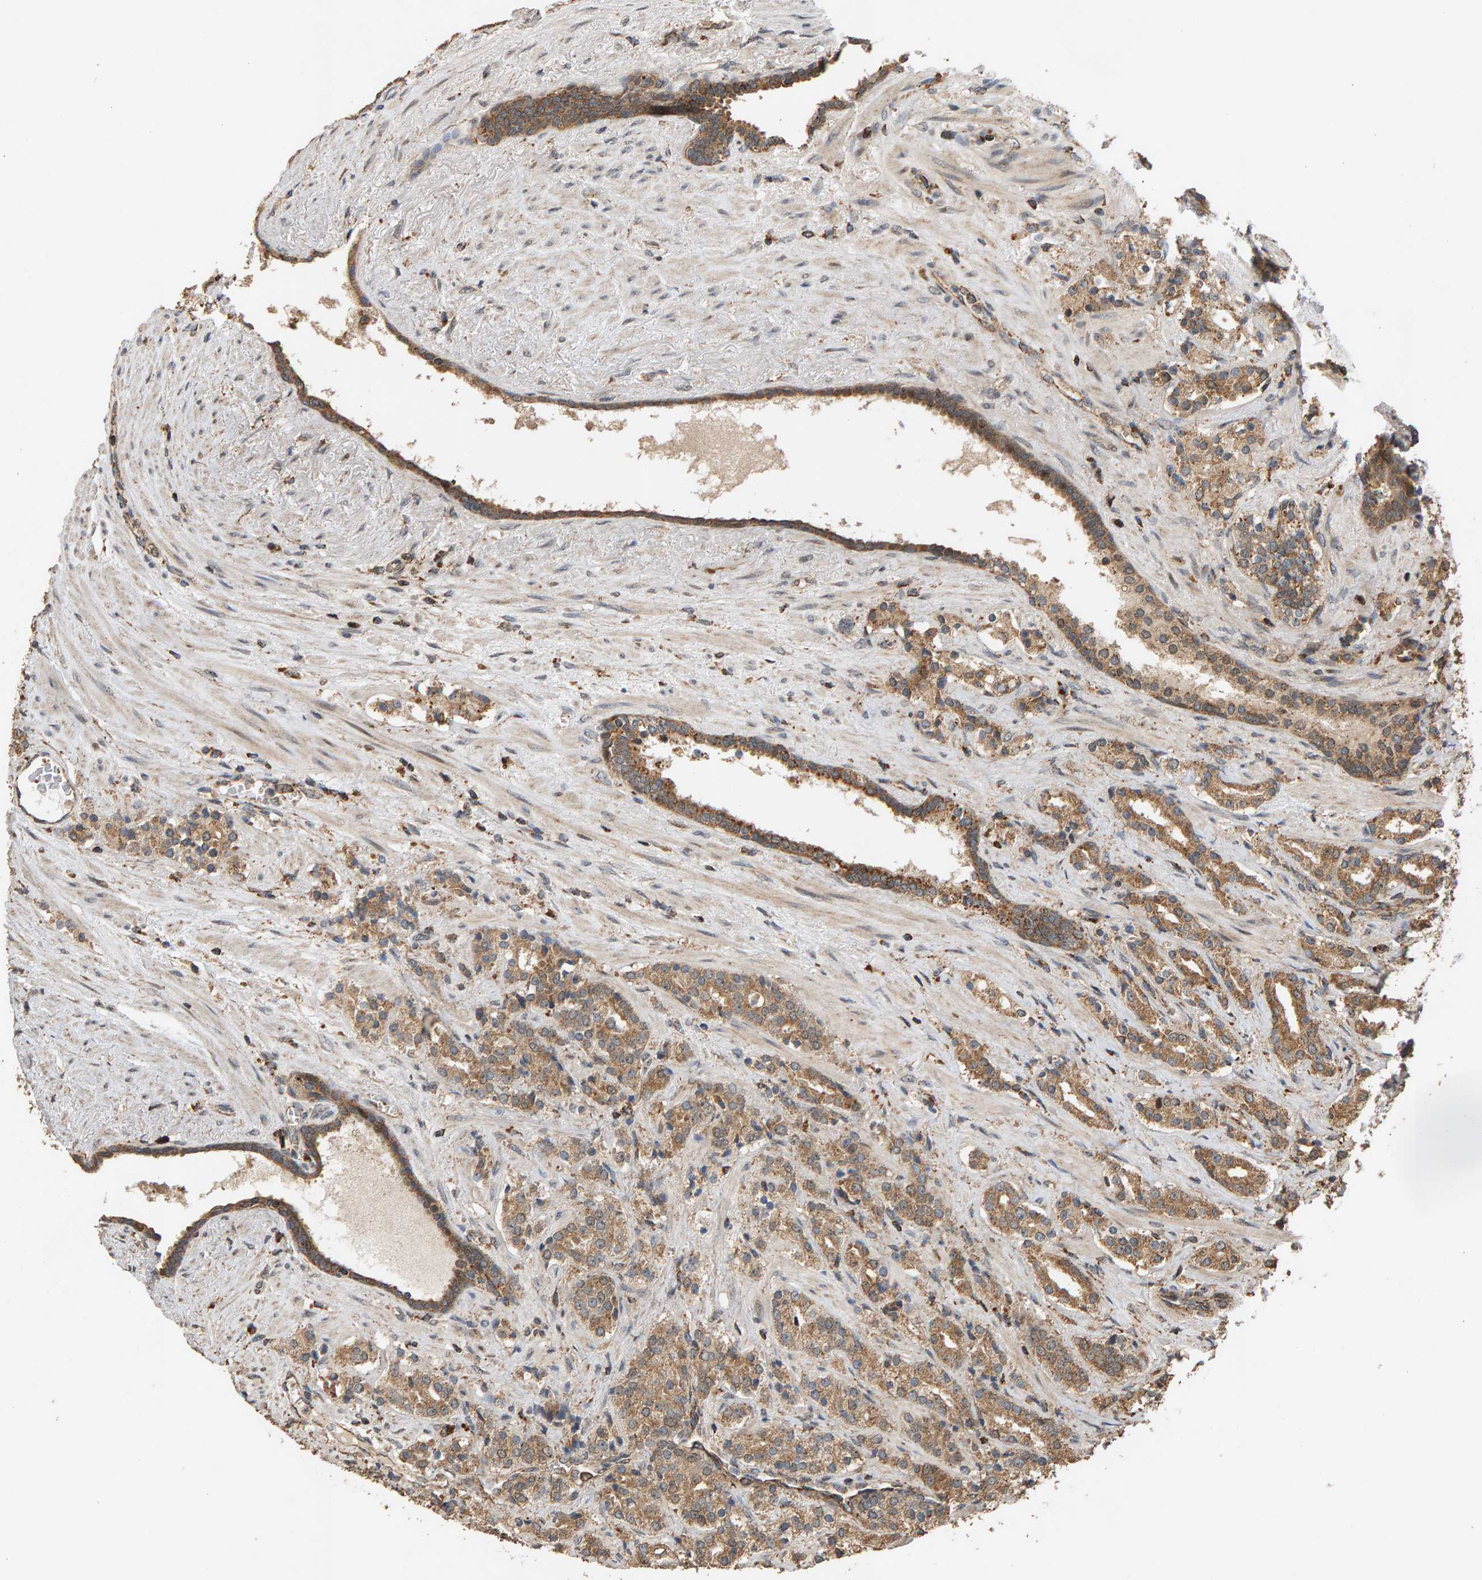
{"staining": {"intensity": "moderate", "quantity": ">75%", "location": "cytoplasmic/membranous"}, "tissue": "prostate cancer", "cell_type": "Tumor cells", "image_type": "cancer", "snomed": [{"axis": "morphology", "description": "Adenocarcinoma, High grade"}, {"axis": "topography", "description": "Prostate"}], "caption": "Protein staining of prostate high-grade adenocarcinoma tissue displays moderate cytoplasmic/membranous positivity in approximately >75% of tumor cells.", "gene": "GSTK1", "patient": {"sex": "male", "age": 71}}